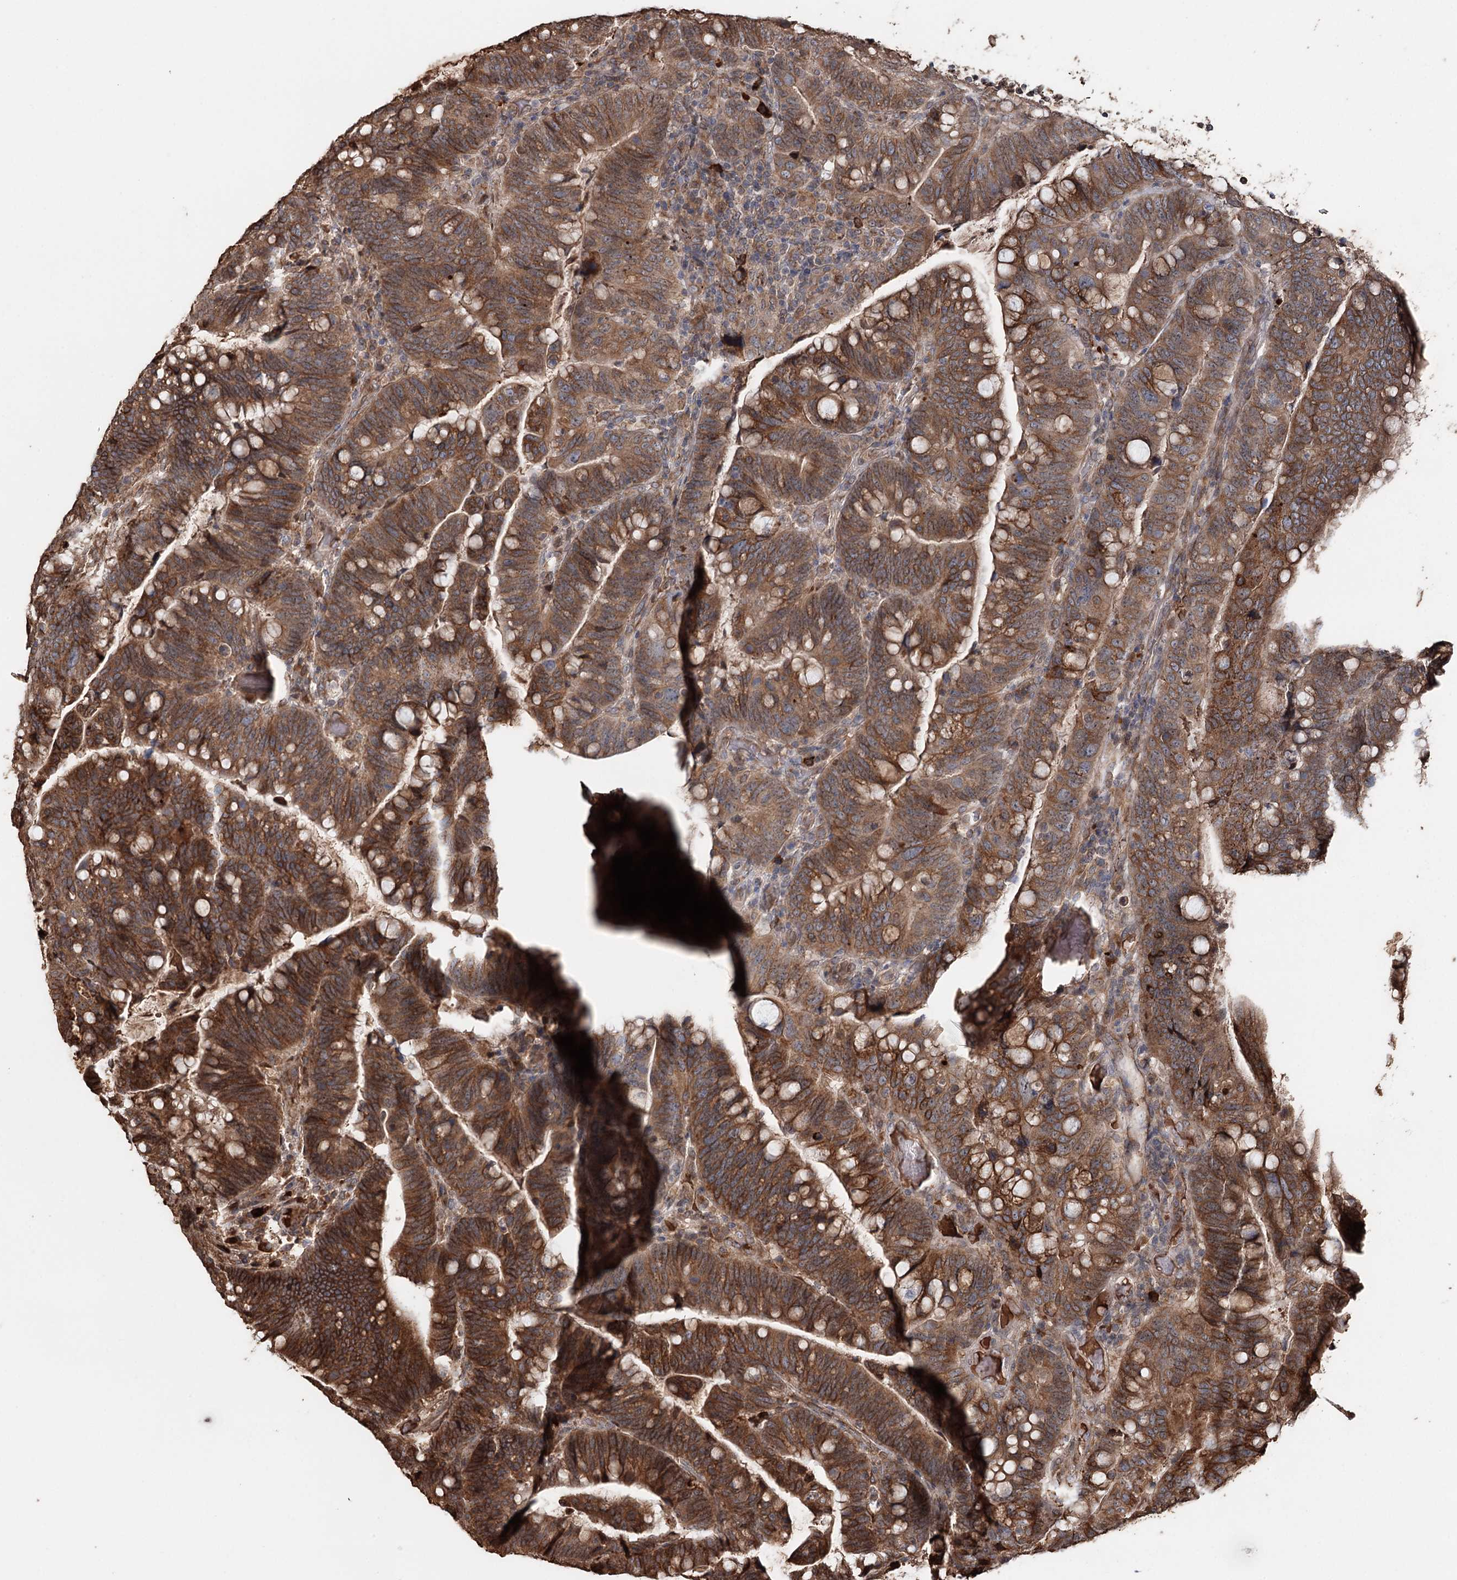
{"staining": {"intensity": "strong", "quantity": ">75%", "location": "cytoplasmic/membranous"}, "tissue": "colorectal cancer", "cell_type": "Tumor cells", "image_type": "cancer", "snomed": [{"axis": "morphology", "description": "Normal tissue, NOS"}, {"axis": "morphology", "description": "Adenocarcinoma, NOS"}, {"axis": "topography", "description": "Colon"}], "caption": "Tumor cells show strong cytoplasmic/membranous positivity in approximately >75% of cells in colorectal cancer (adenocarcinoma).", "gene": "SYVN1", "patient": {"sex": "female", "age": 66}}